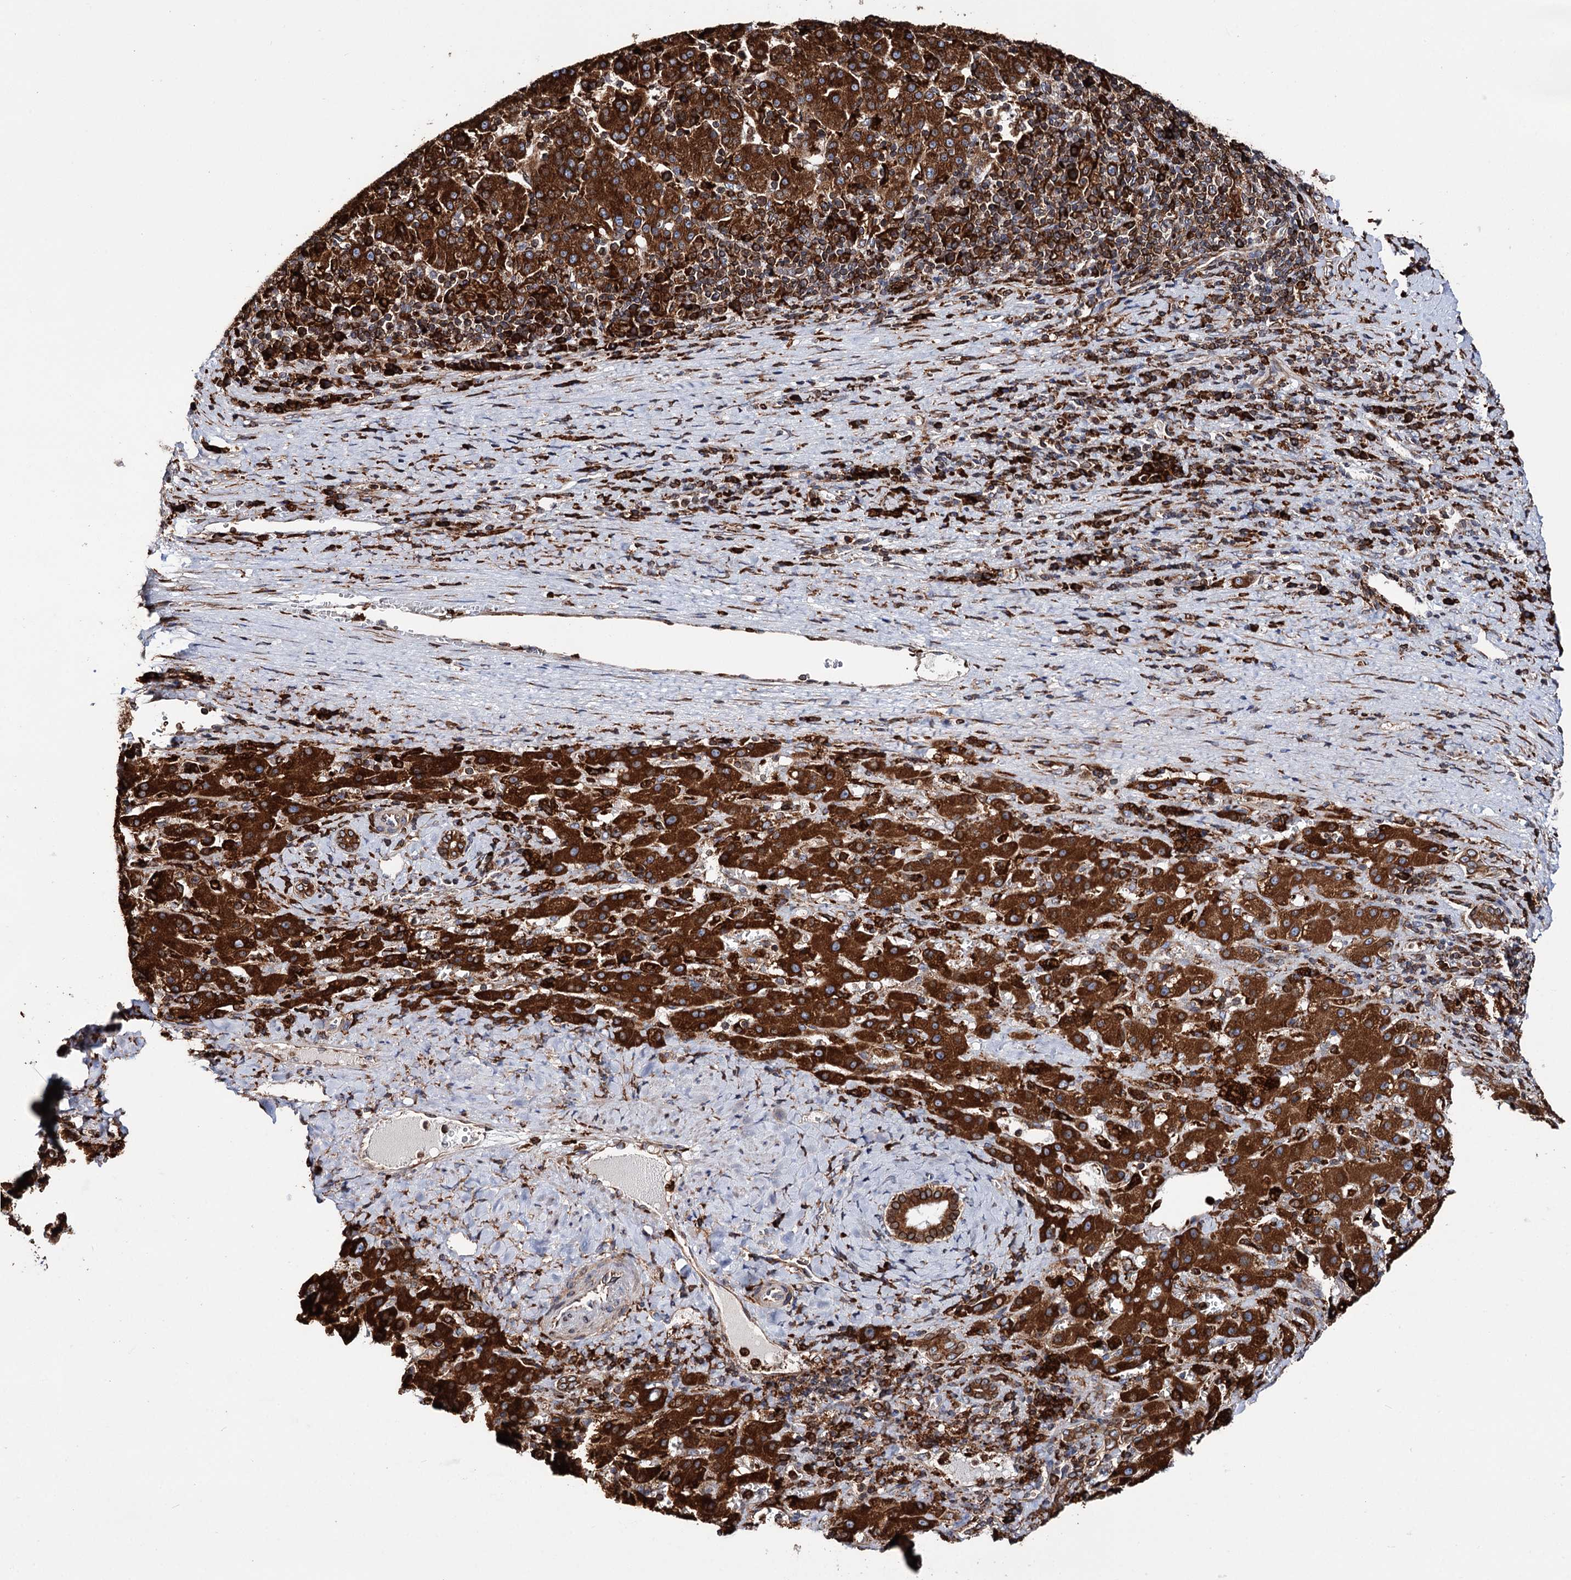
{"staining": {"intensity": "strong", "quantity": ">75%", "location": "cytoplasmic/membranous"}, "tissue": "liver cancer", "cell_type": "Tumor cells", "image_type": "cancer", "snomed": [{"axis": "morphology", "description": "Carcinoma, Hepatocellular, NOS"}, {"axis": "topography", "description": "Liver"}], "caption": "A high-resolution micrograph shows immunohistochemistry staining of liver cancer, which exhibits strong cytoplasmic/membranous staining in approximately >75% of tumor cells.", "gene": "ERP29", "patient": {"sex": "female", "age": 58}}